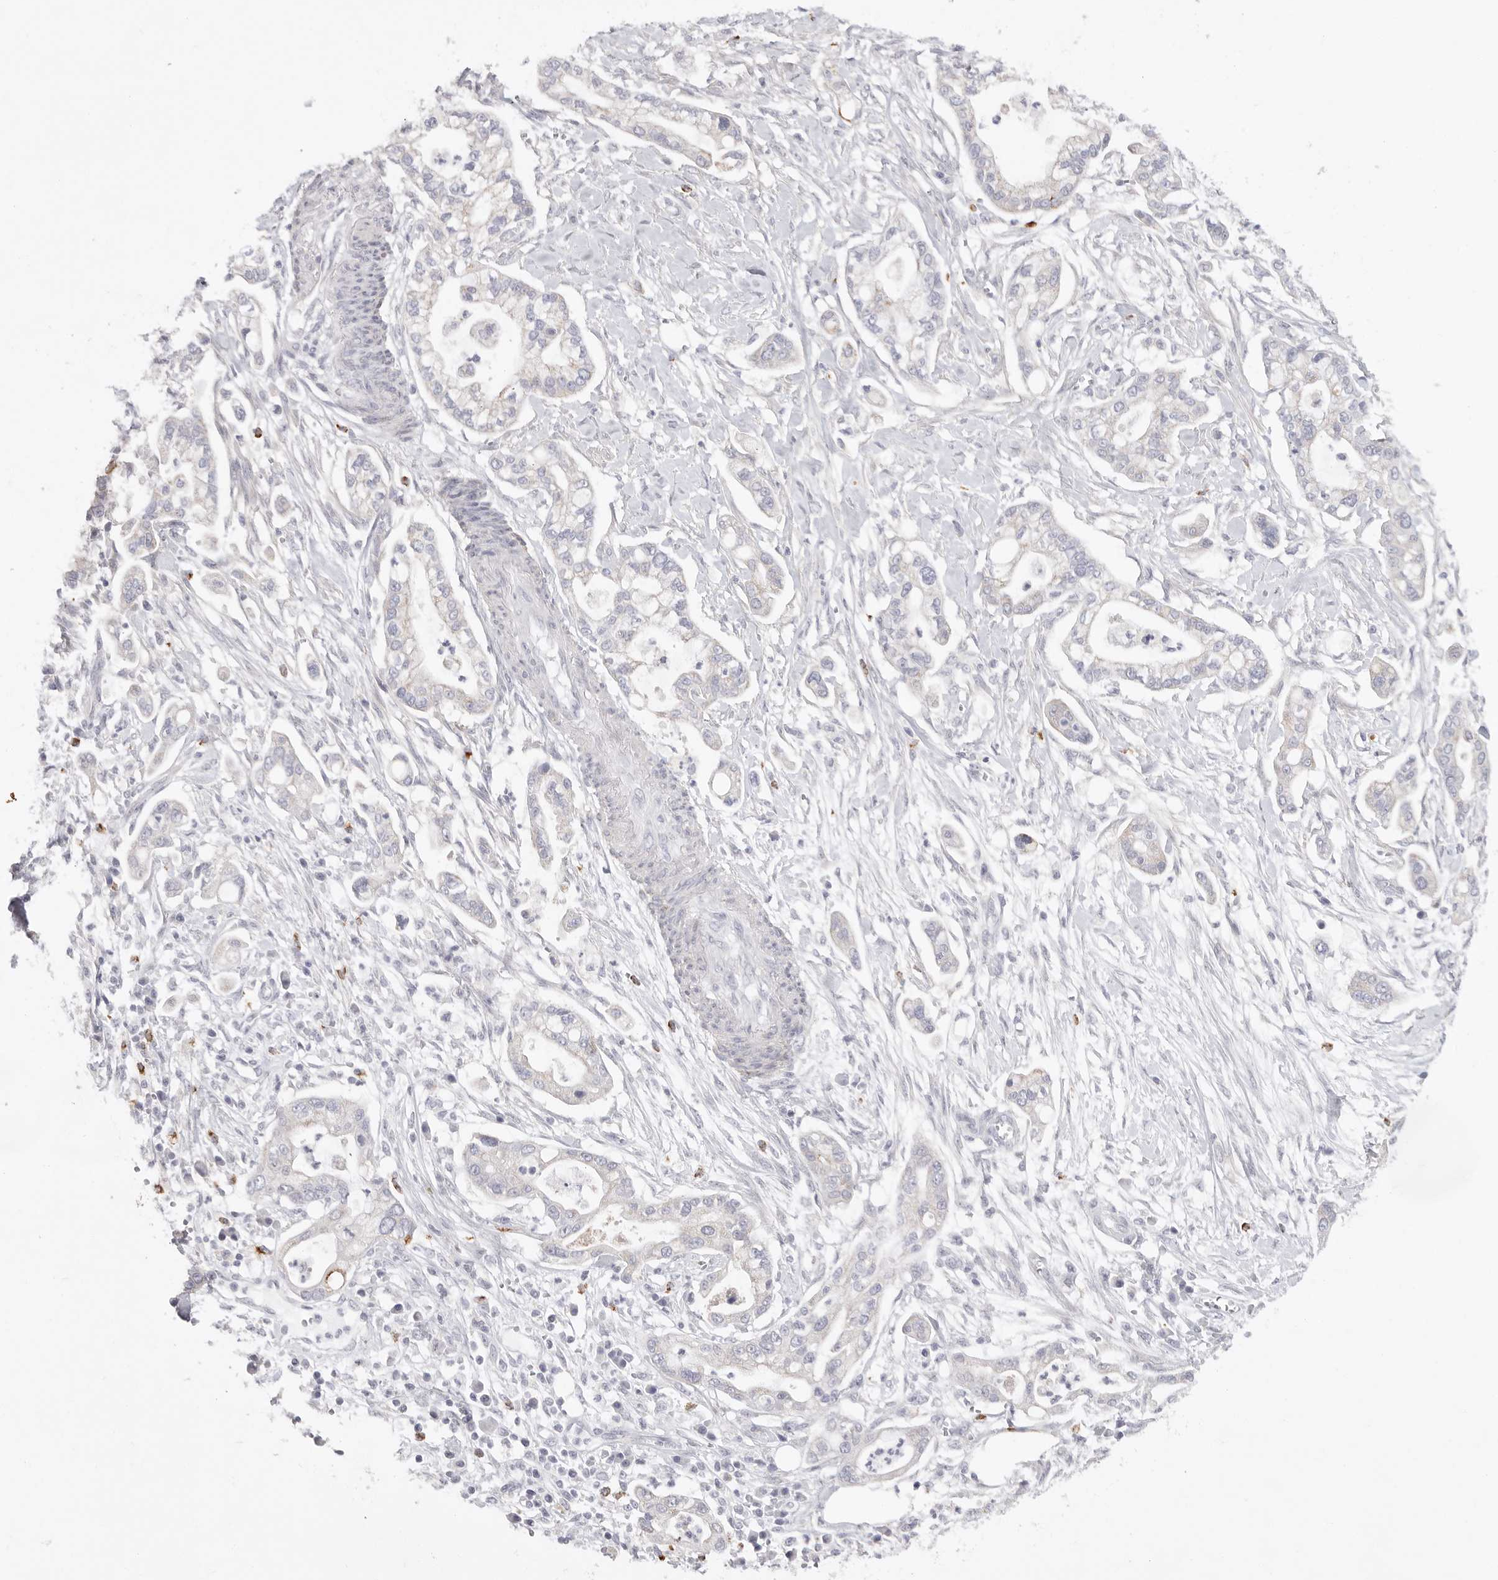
{"staining": {"intensity": "negative", "quantity": "none", "location": "none"}, "tissue": "pancreatic cancer", "cell_type": "Tumor cells", "image_type": "cancer", "snomed": [{"axis": "morphology", "description": "Adenocarcinoma, NOS"}, {"axis": "topography", "description": "Pancreas"}], "caption": "Adenocarcinoma (pancreatic) stained for a protein using immunohistochemistry reveals no expression tumor cells.", "gene": "ELP3", "patient": {"sex": "male", "age": 68}}